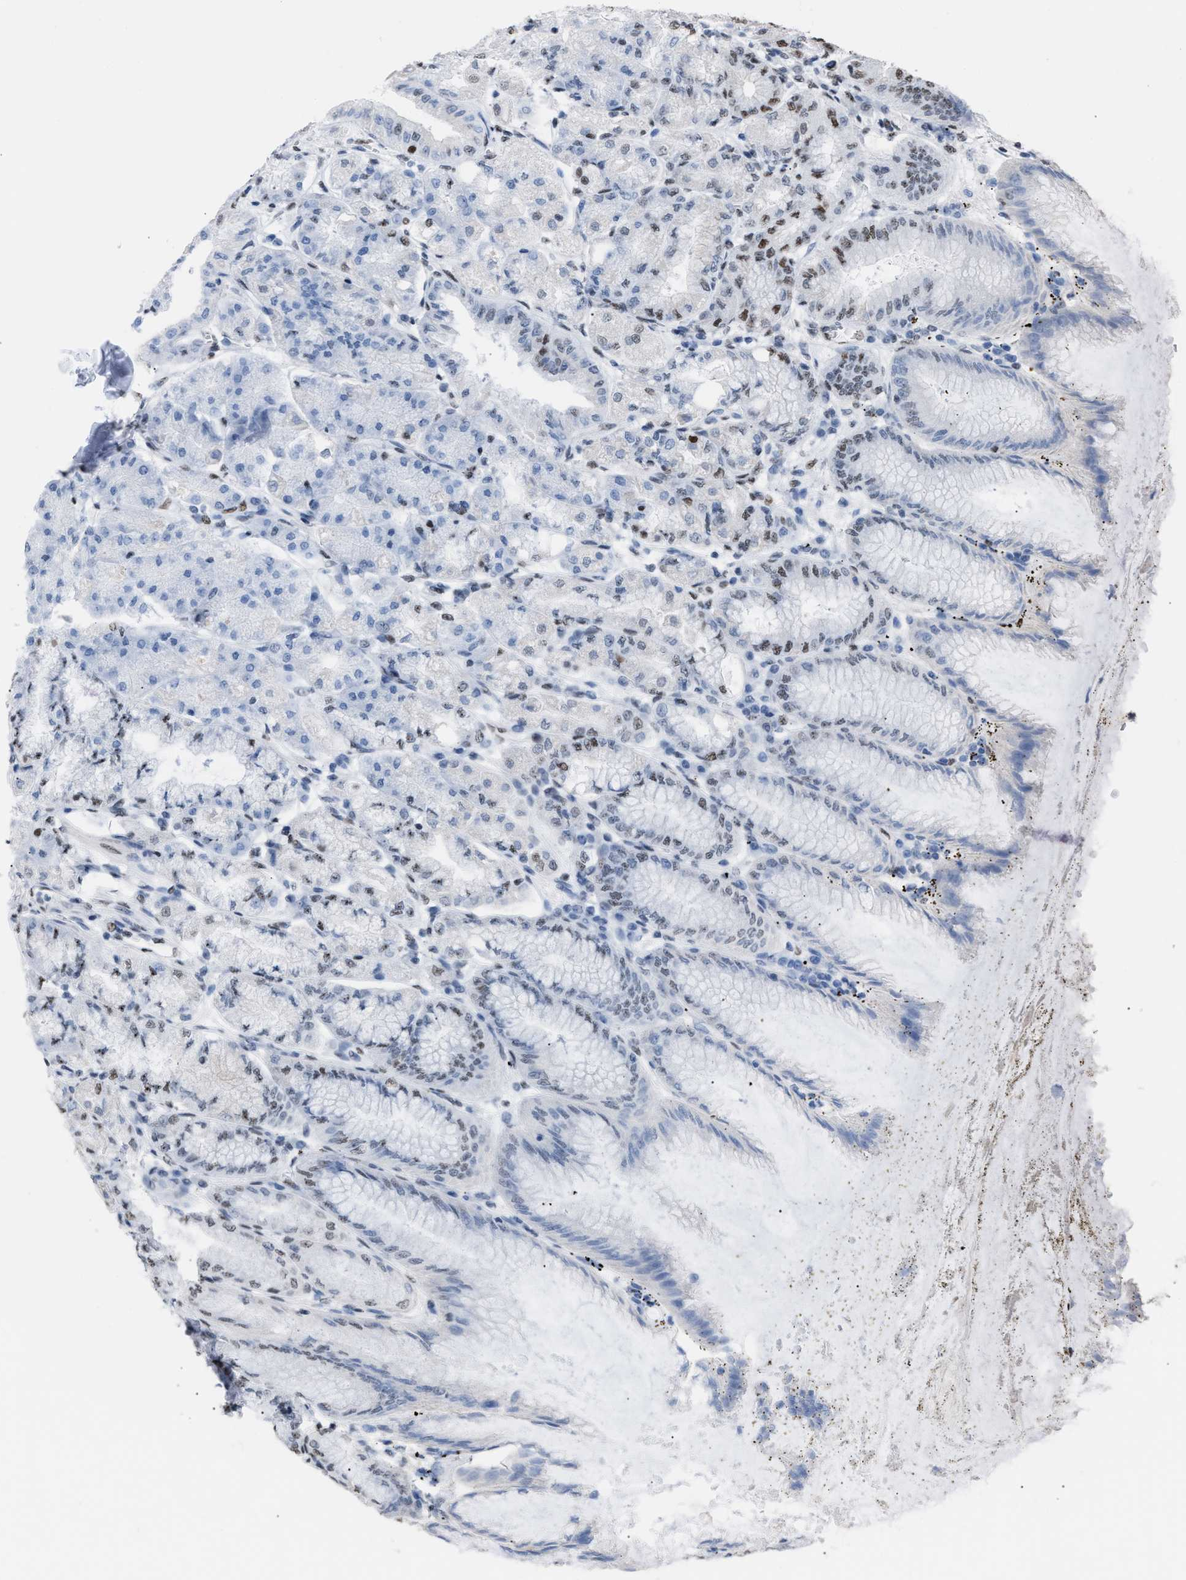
{"staining": {"intensity": "strong", "quantity": "25%-75%", "location": "nuclear"}, "tissue": "stomach", "cell_type": "Glandular cells", "image_type": "normal", "snomed": [{"axis": "morphology", "description": "Normal tissue, NOS"}, {"axis": "topography", "description": "Stomach, lower"}], "caption": "High-power microscopy captured an immunohistochemistry (IHC) micrograph of benign stomach, revealing strong nuclear staining in approximately 25%-75% of glandular cells. The staining is performed using DAB (3,3'-diaminobenzidine) brown chromogen to label protein expression. The nuclei are counter-stained blue using hematoxylin.", "gene": "CCAR2", "patient": {"sex": "male", "age": 71}}